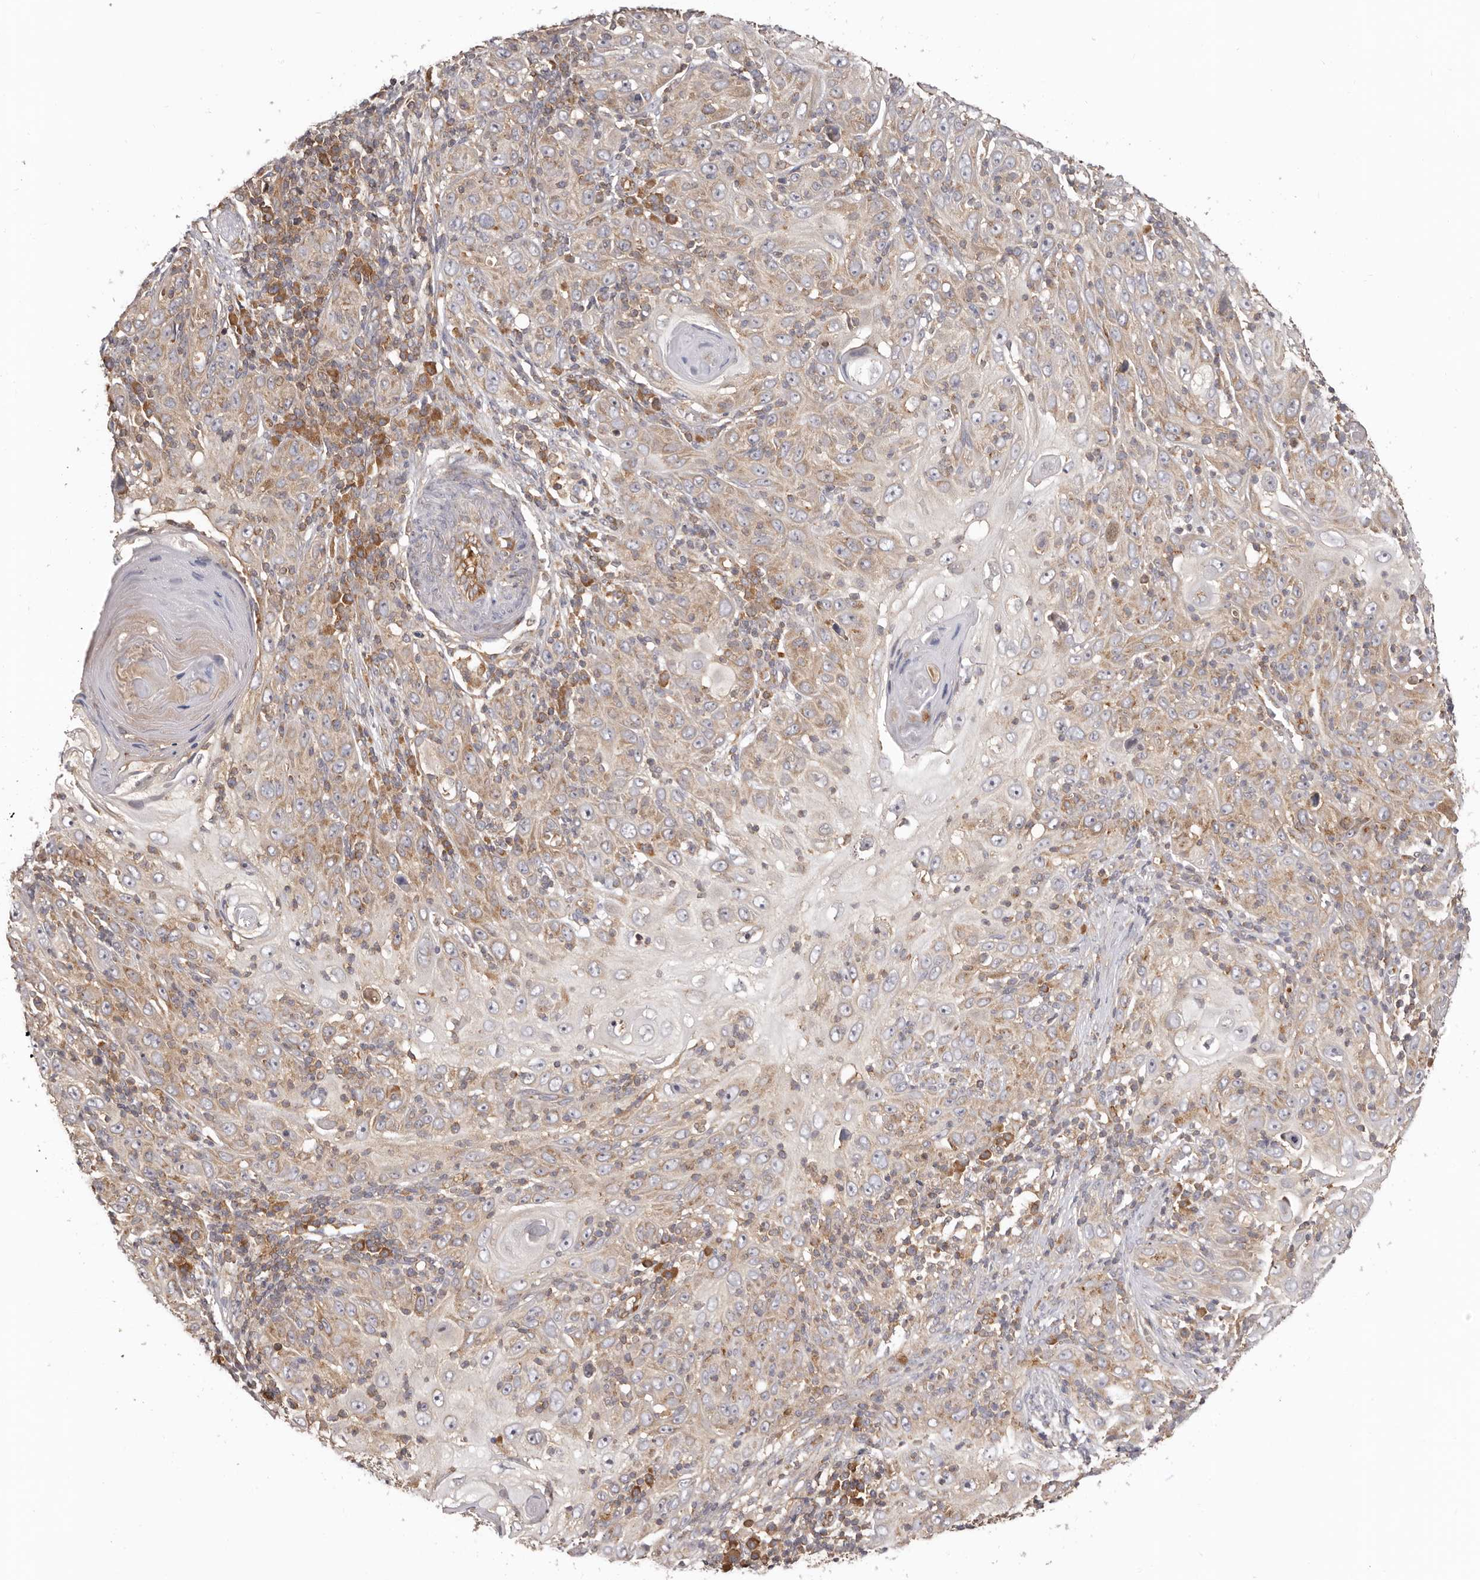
{"staining": {"intensity": "moderate", "quantity": "<25%", "location": "cytoplasmic/membranous"}, "tissue": "skin cancer", "cell_type": "Tumor cells", "image_type": "cancer", "snomed": [{"axis": "morphology", "description": "Squamous cell carcinoma, NOS"}, {"axis": "topography", "description": "Skin"}], "caption": "Human squamous cell carcinoma (skin) stained with a protein marker demonstrates moderate staining in tumor cells.", "gene": "EEF1E1", "patient": {"sex": "female", "age": 88}}